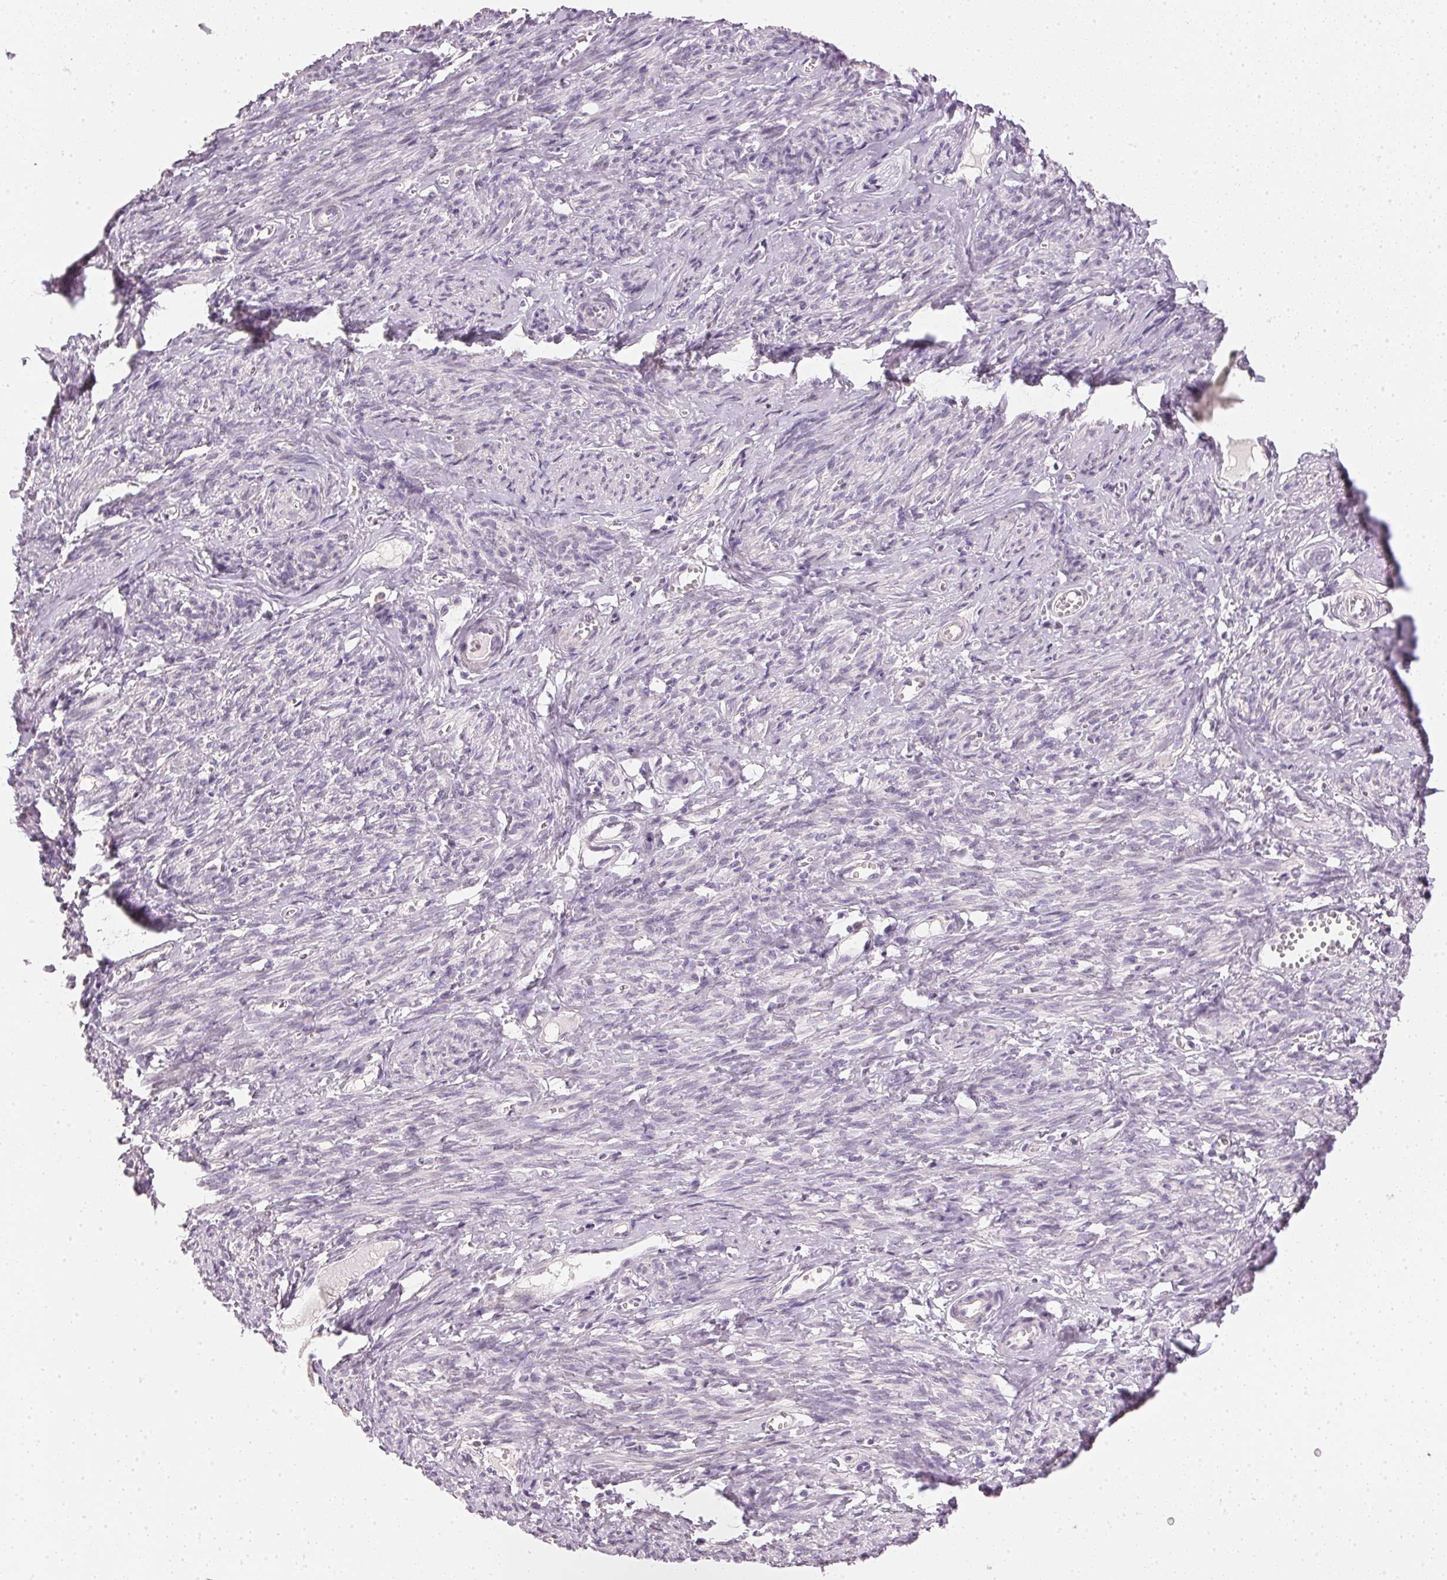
{"staining": {"intensity": "negative", "quantity": "none", "location": "none"}, "tissue": "smooth muscle", "cell_type": "Smooth muscle cells", "image_type": "normal", "snomed": [{"axis": "morphology", "description": "Normal tissue, NOS"}, {"axis": "topography", "description": "Smooth muscle"}], "caption": "This is an immunohistochemistry micrograph of benign smooth muscle. There is no staining in smooth muscle cells.", "gene": "IGFBP1", "patient": {"sex": "female", "age": 65}}